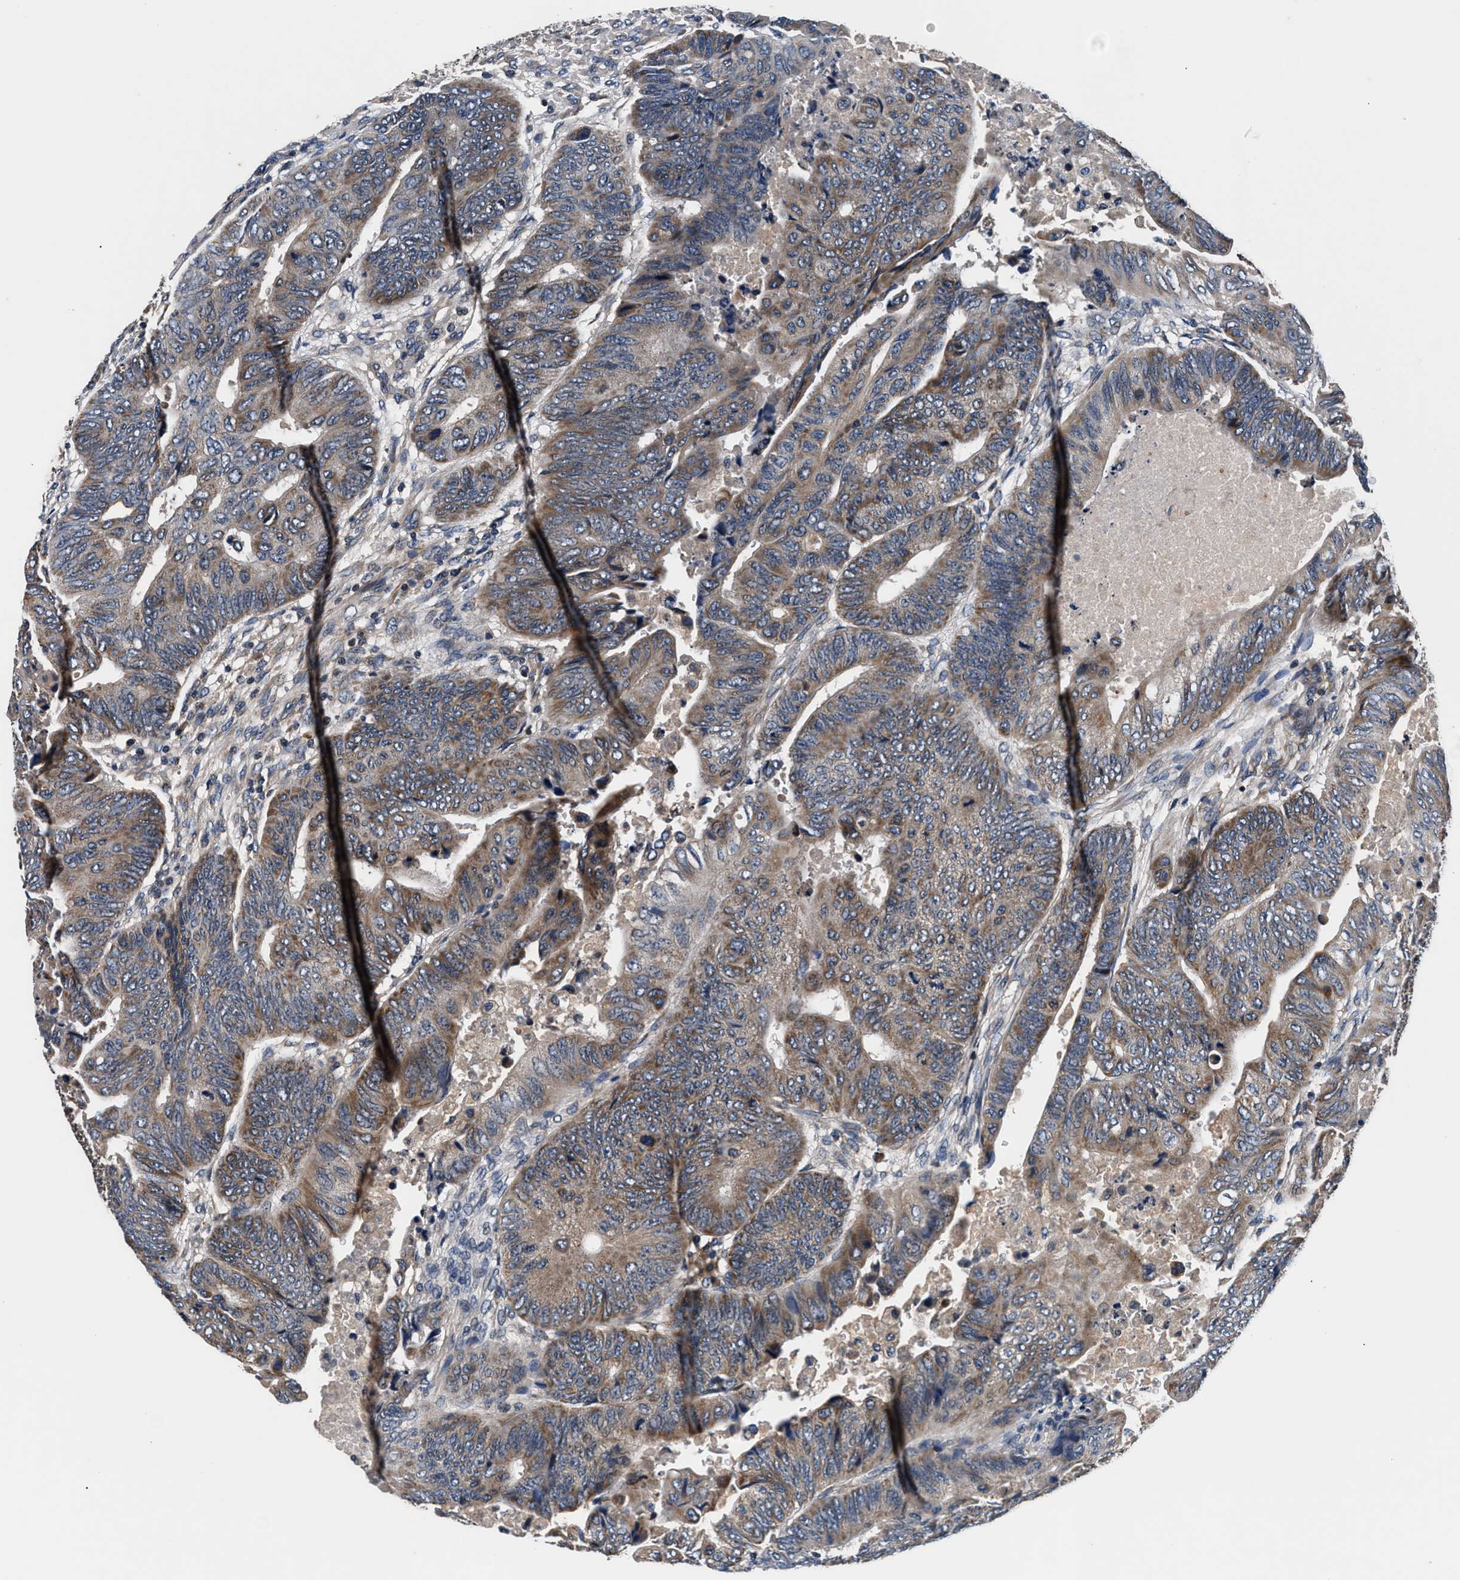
{"staining": {"intensity": "moderate", "quantity": ">75%", "location": "cytoplasmic/membranous"}, "tissue": "colorectal cancer", "cell_type": "Tumor cells", "image_type": "cancer", "snomed": [{"axis": "morphology", "description": "Normal tissue, NOS"}, {"axis": "morphology", "description": "Adenocarcinoma, NOS"}, {"axis": "topography", "description": "Rectum"}, {"axis": "topography", "description": "Peripheral nerve tissue"}], "caption": "Adenocarcinoma (colorectal) stained with a brown dye exhibits moderate cytoplasmic/membranous positive staining in approximately >75% of tumor cells.", "gene": "IMMT", "patient": {"sex": "male", "age": 92}}